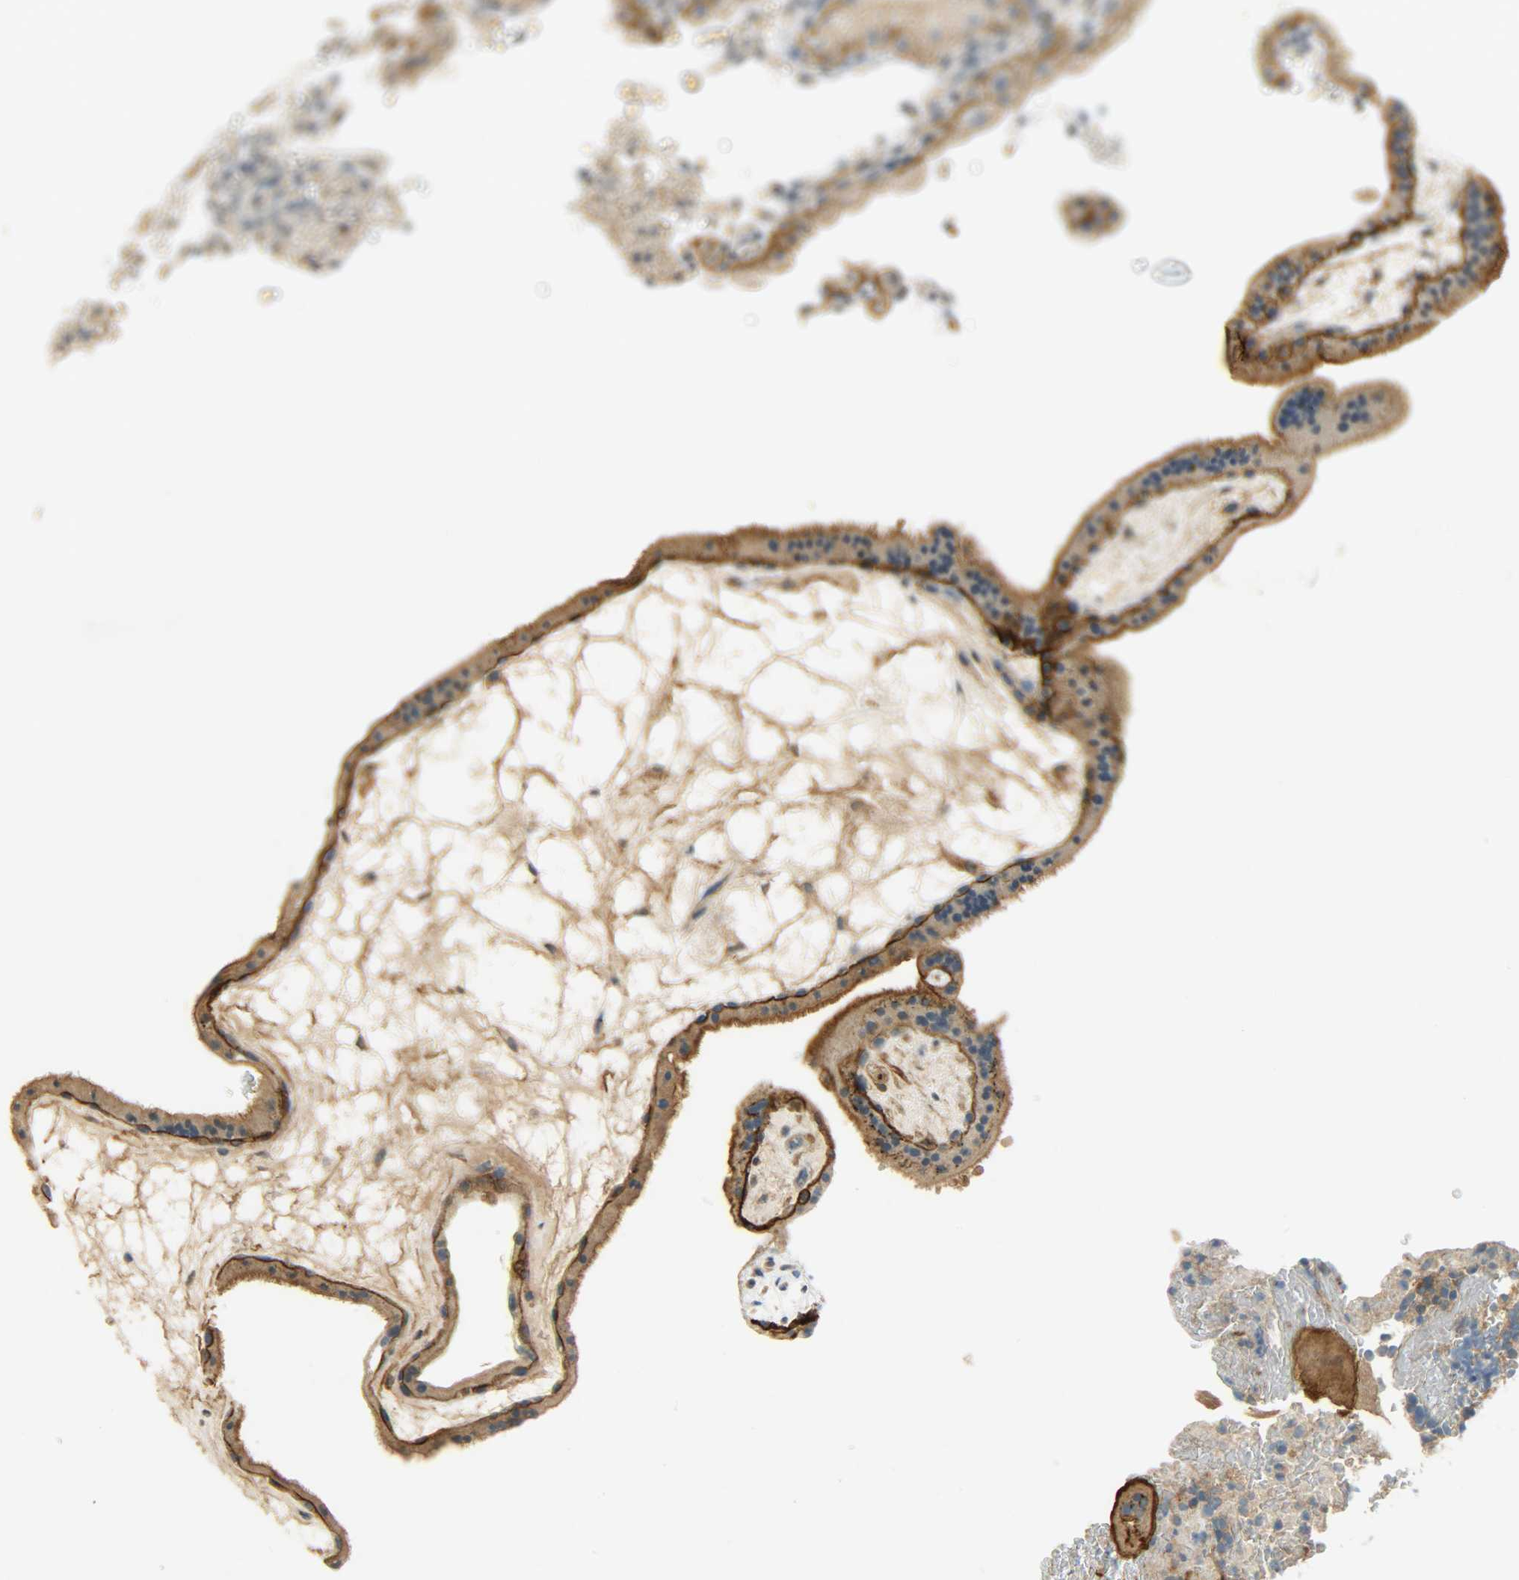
{"staining": {"intensity": "strong", "quantity": ">75%", "location": "cytoplasmic/membranous"}, "tissue": "placenta", "cell_type": "Decidual cells", "image_type": "normal", "snomed": [{"axis": "morphology", "description": "Normal tissue, NOS"}, {"axis": "topography", "description": "Placenta"}], "caption": "Immunohistochemical staining of unremarkable placenta exhibits high levels of strong cytoplasmic/membranous staining in approximately >75% of decidual cells. The staining was performed using DAB to visualize the protein expression in brown, while the nuclei were stained in blue with hematoxylin (Magnification: 20x).", "gene": "DSG2", "patient": {"sex": "female", "age": 19}}